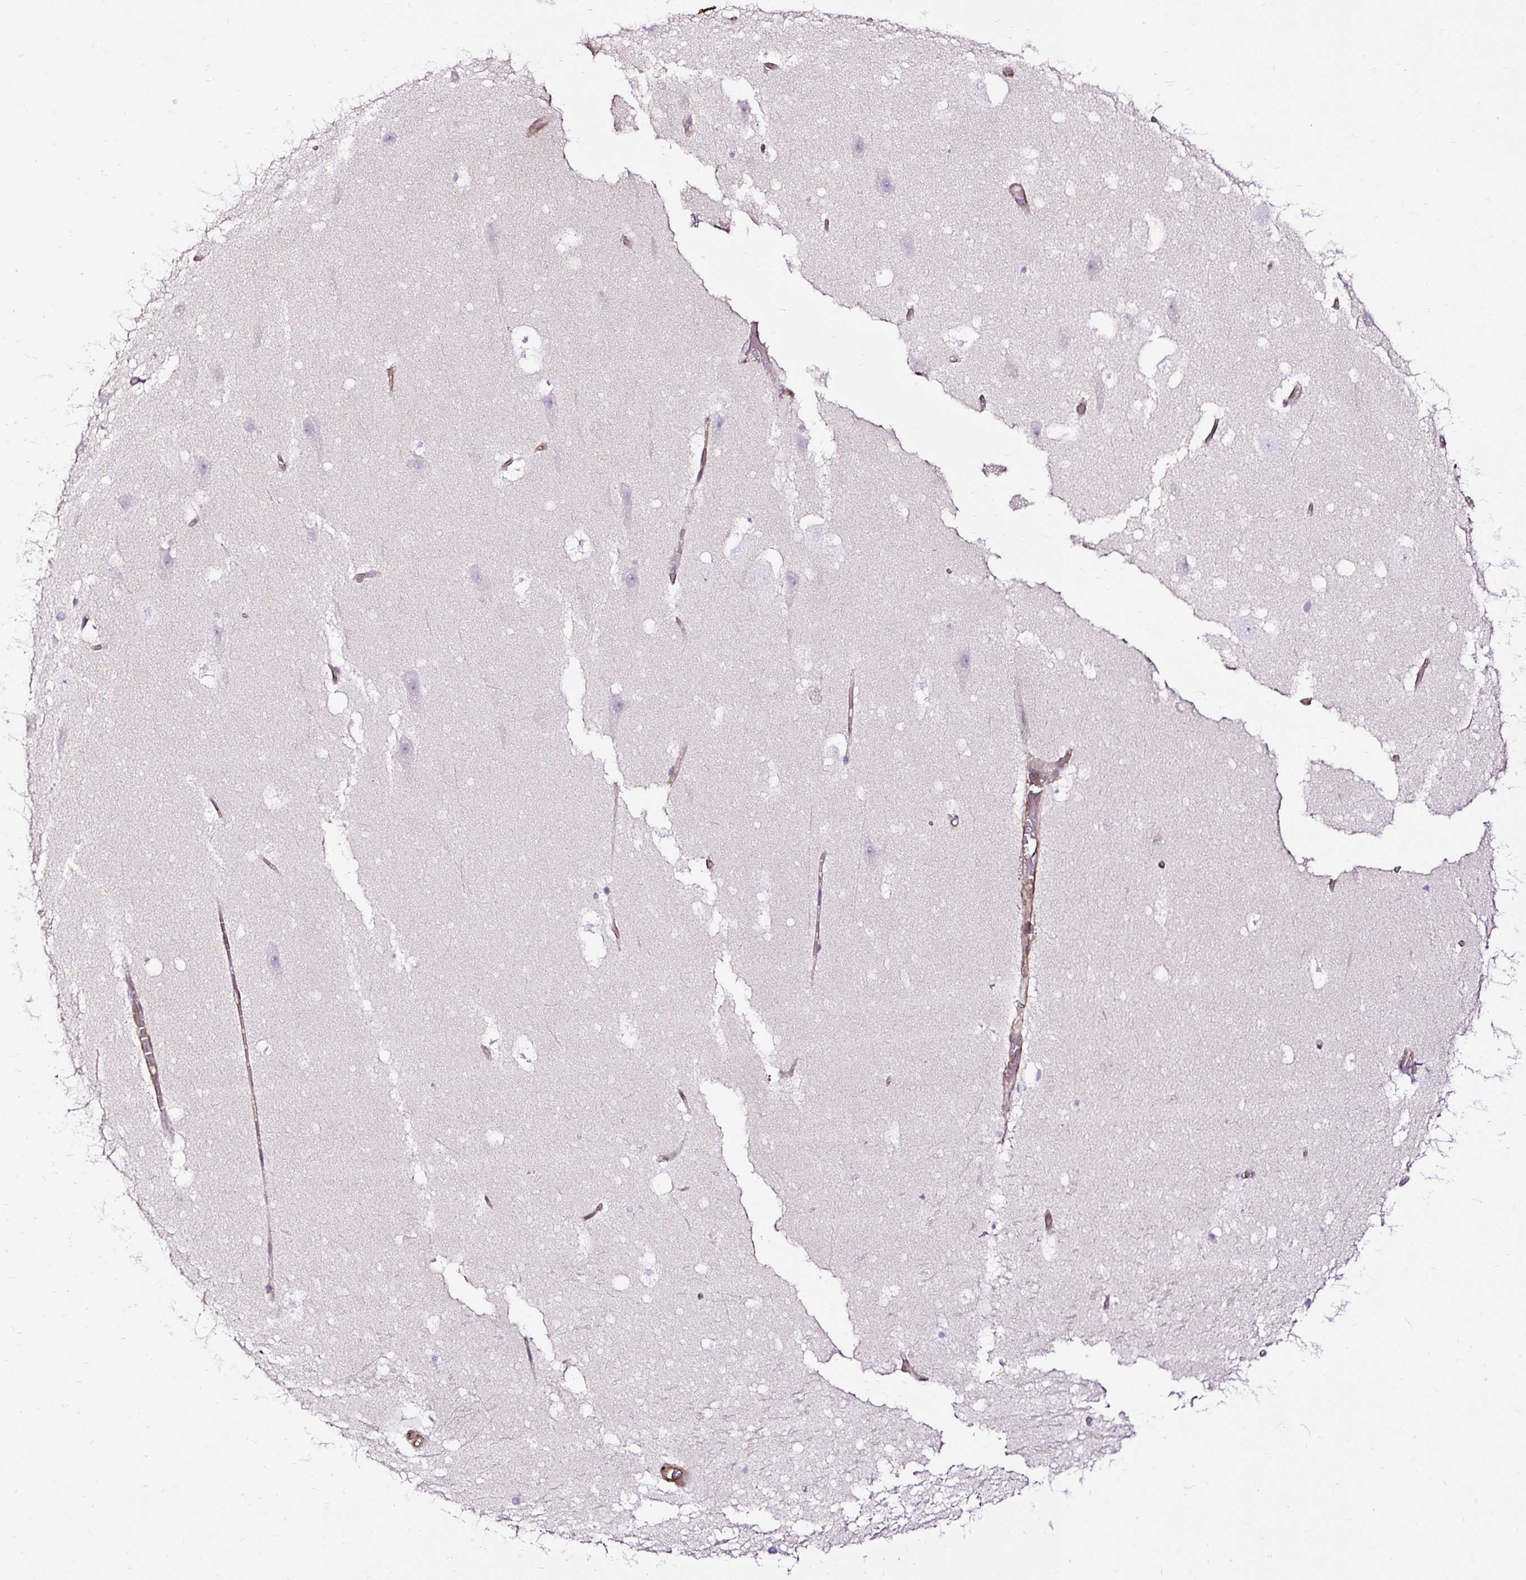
{"staining": {"intensity": "negative", "quantity": "none", "location": "none"}, "tissue": "hippocampus", "cell_type": "Glial cells", "image_type": "normal", "snomed": [{"axis": "morphology", "description": "Normal tissue, NOS"}, {"axis": "topography", "description": "Hippocampus"}], "caption": "This is an immunohistochemistry image of normal hippocampus. There is no staining in glial cells.", "gene": "SLC7A8", "patient": {"sex": "female", "age": 42}}